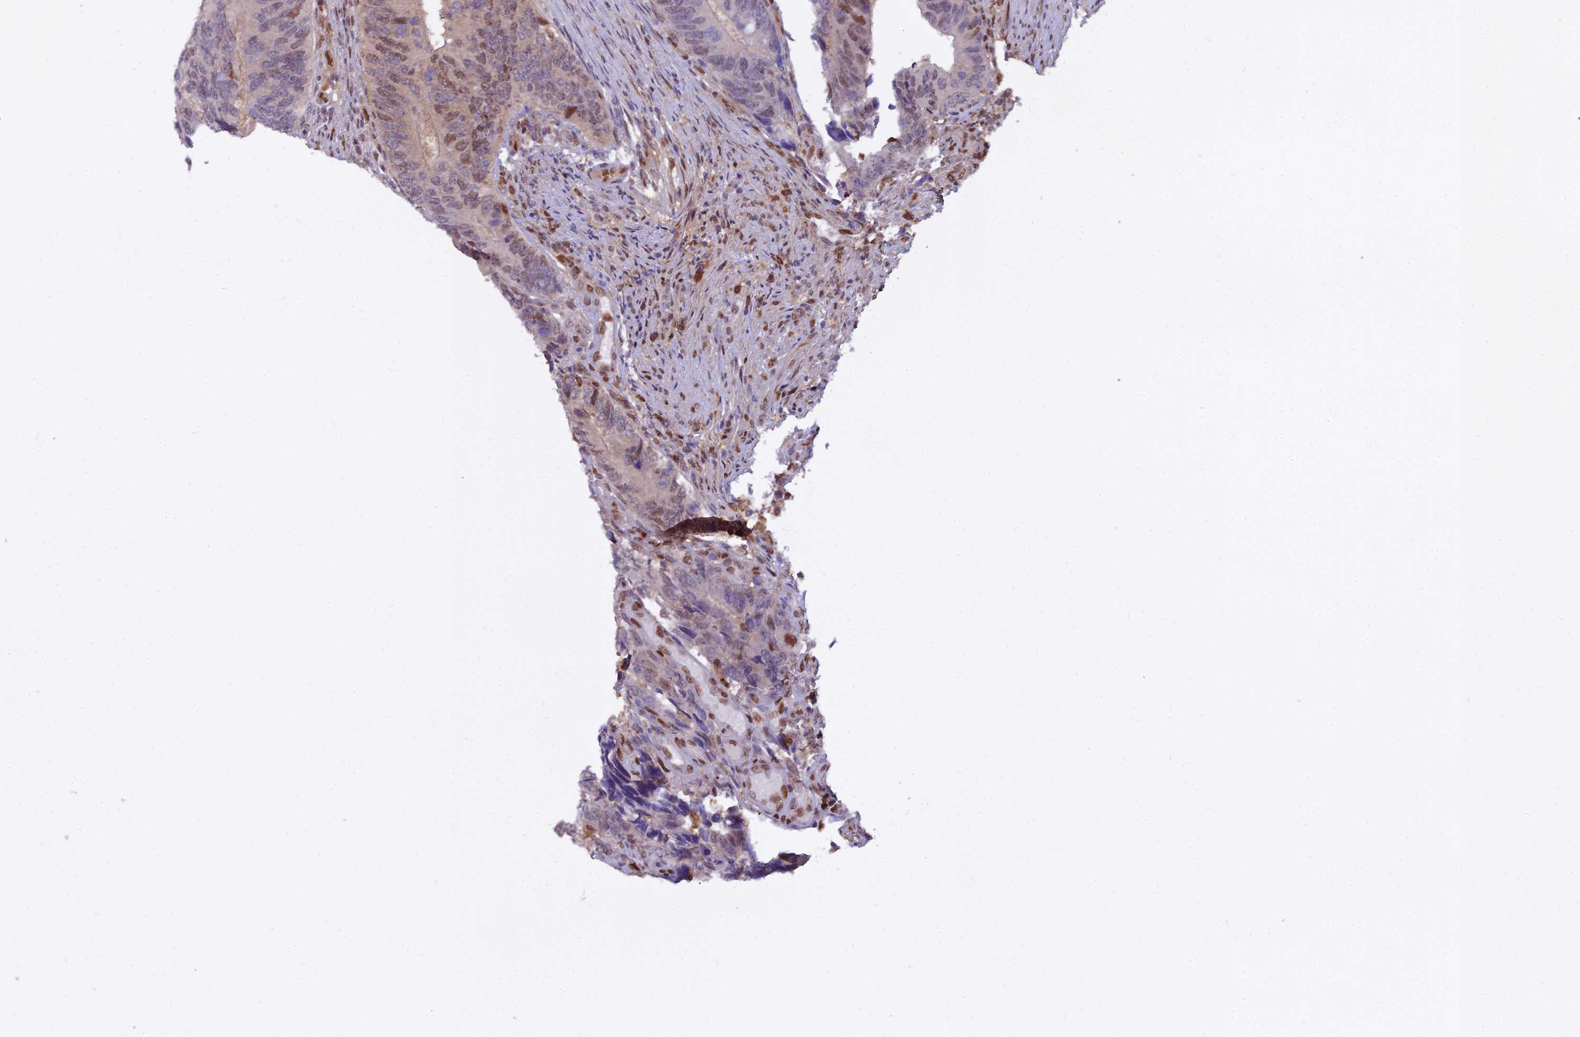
{"staining": {"intensity": "moderate", "quantity": "25%-75%", "location": "nuclear"}, "tissue": "colorectal cancer", "cell_type": "Tumor cells", "image_type": "cancer", "snomed": [{"axis": "morphology", "description": "Adenocarcinoma, NOS"}, {"axis": "topography", "description": "Colon"}], "caption": "Tumor cells show moderate nuclear staining in approximately 25%-75% of cells in colorectal cancer.", "gene": "NPEPL1", "patient": {"sex": "male", "age": 87}}